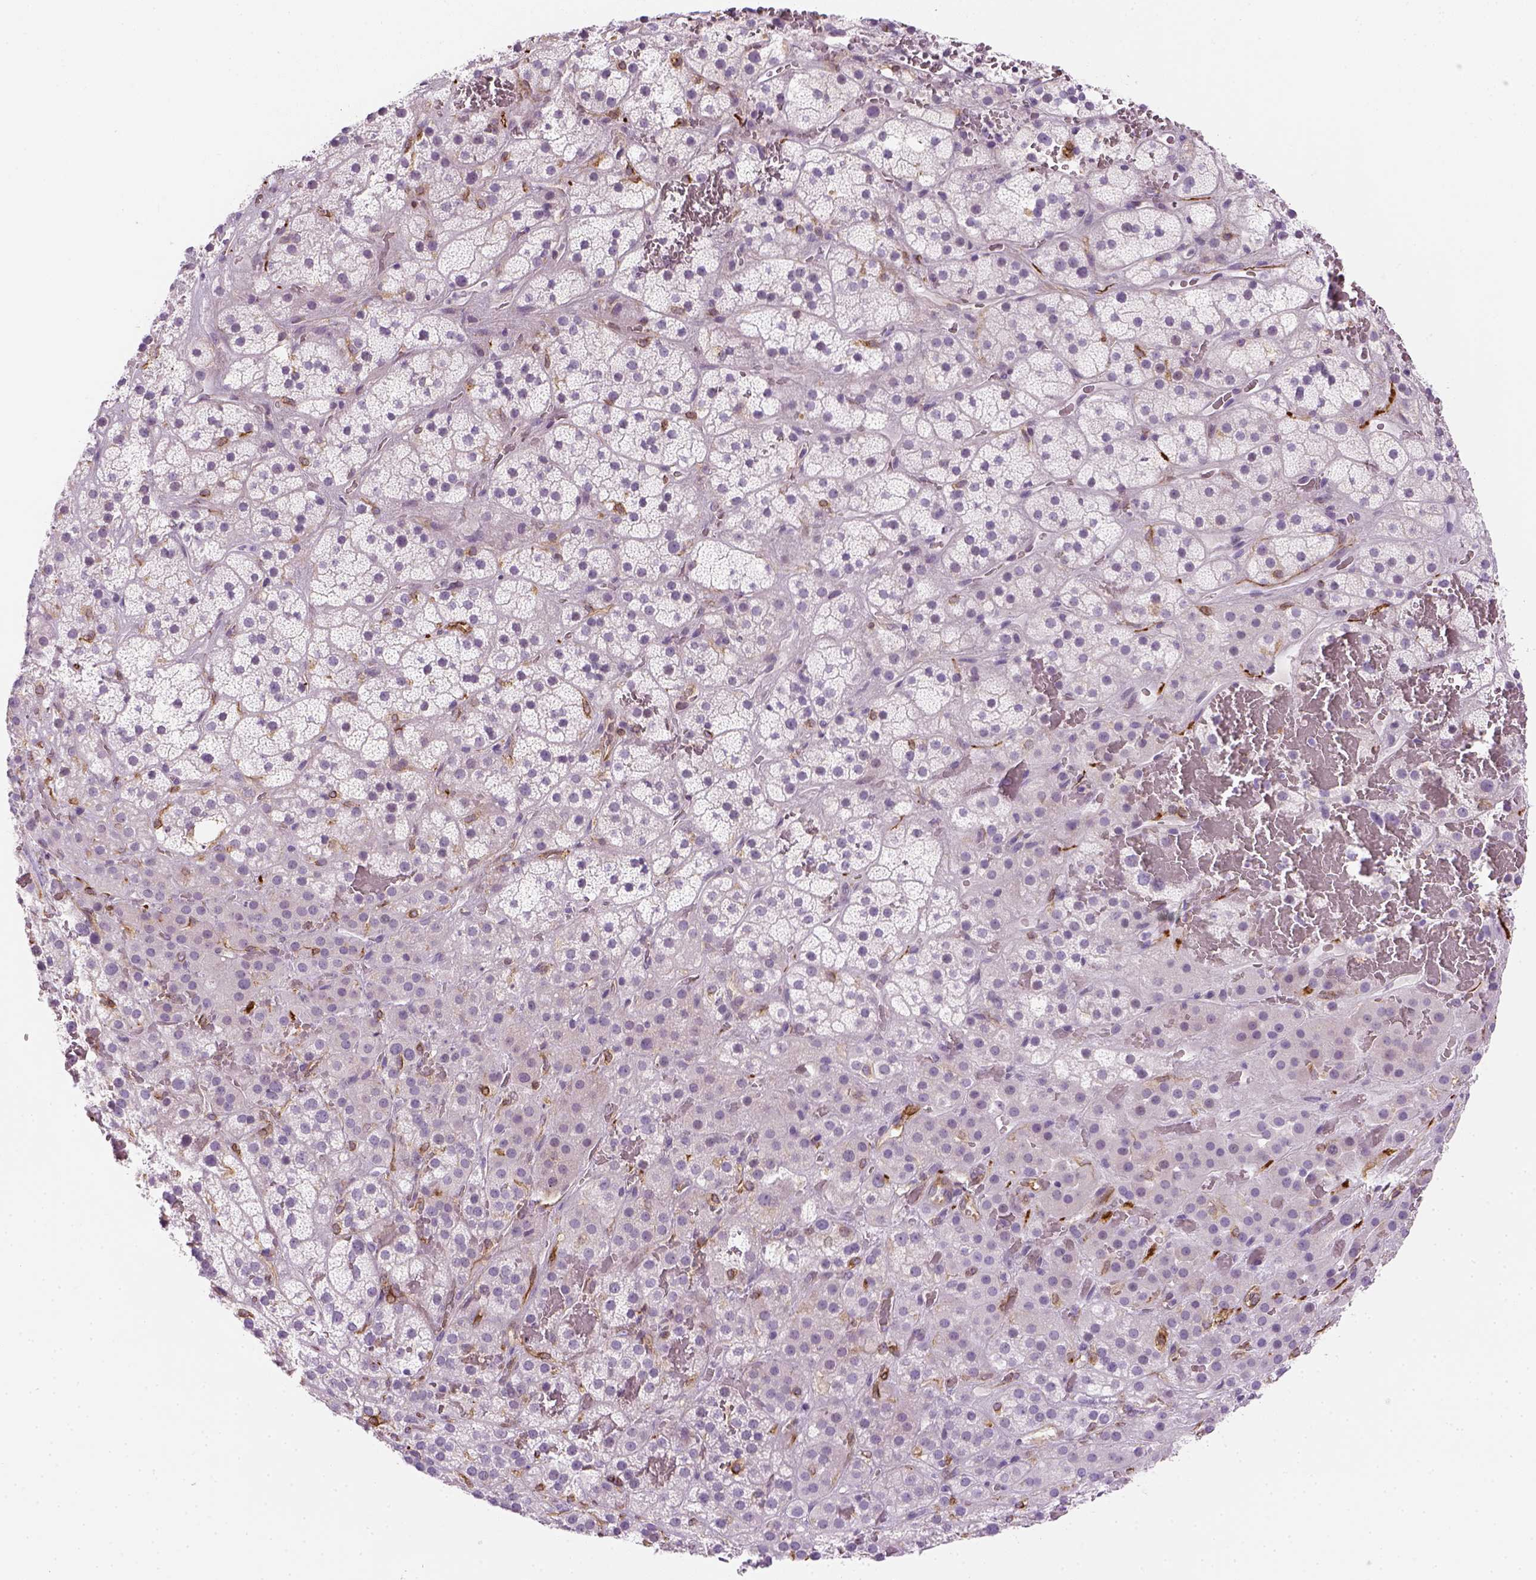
{"staining": {"intensity": "negative", "quantity": "none", "location": "none"}, "tissue": "adrenal gland", "cell_type": "Glandular cells", "image_type": "normal", "snomed": [{"axis": "morphology", "description": "Normal tissue, NOS"}, {"axis": "topography", "description": "Adrenal gland"}], "caption": "Glandular cells show no significant protein expression in benign adrenal gland. (DAB (3,3'-diaminobenzidine) immunohistochemistry (IHC) visualized using brightfield microscopy, high magnification).", "gene": "CACNB1", "patient": {"sex": "male", "age": 57}}